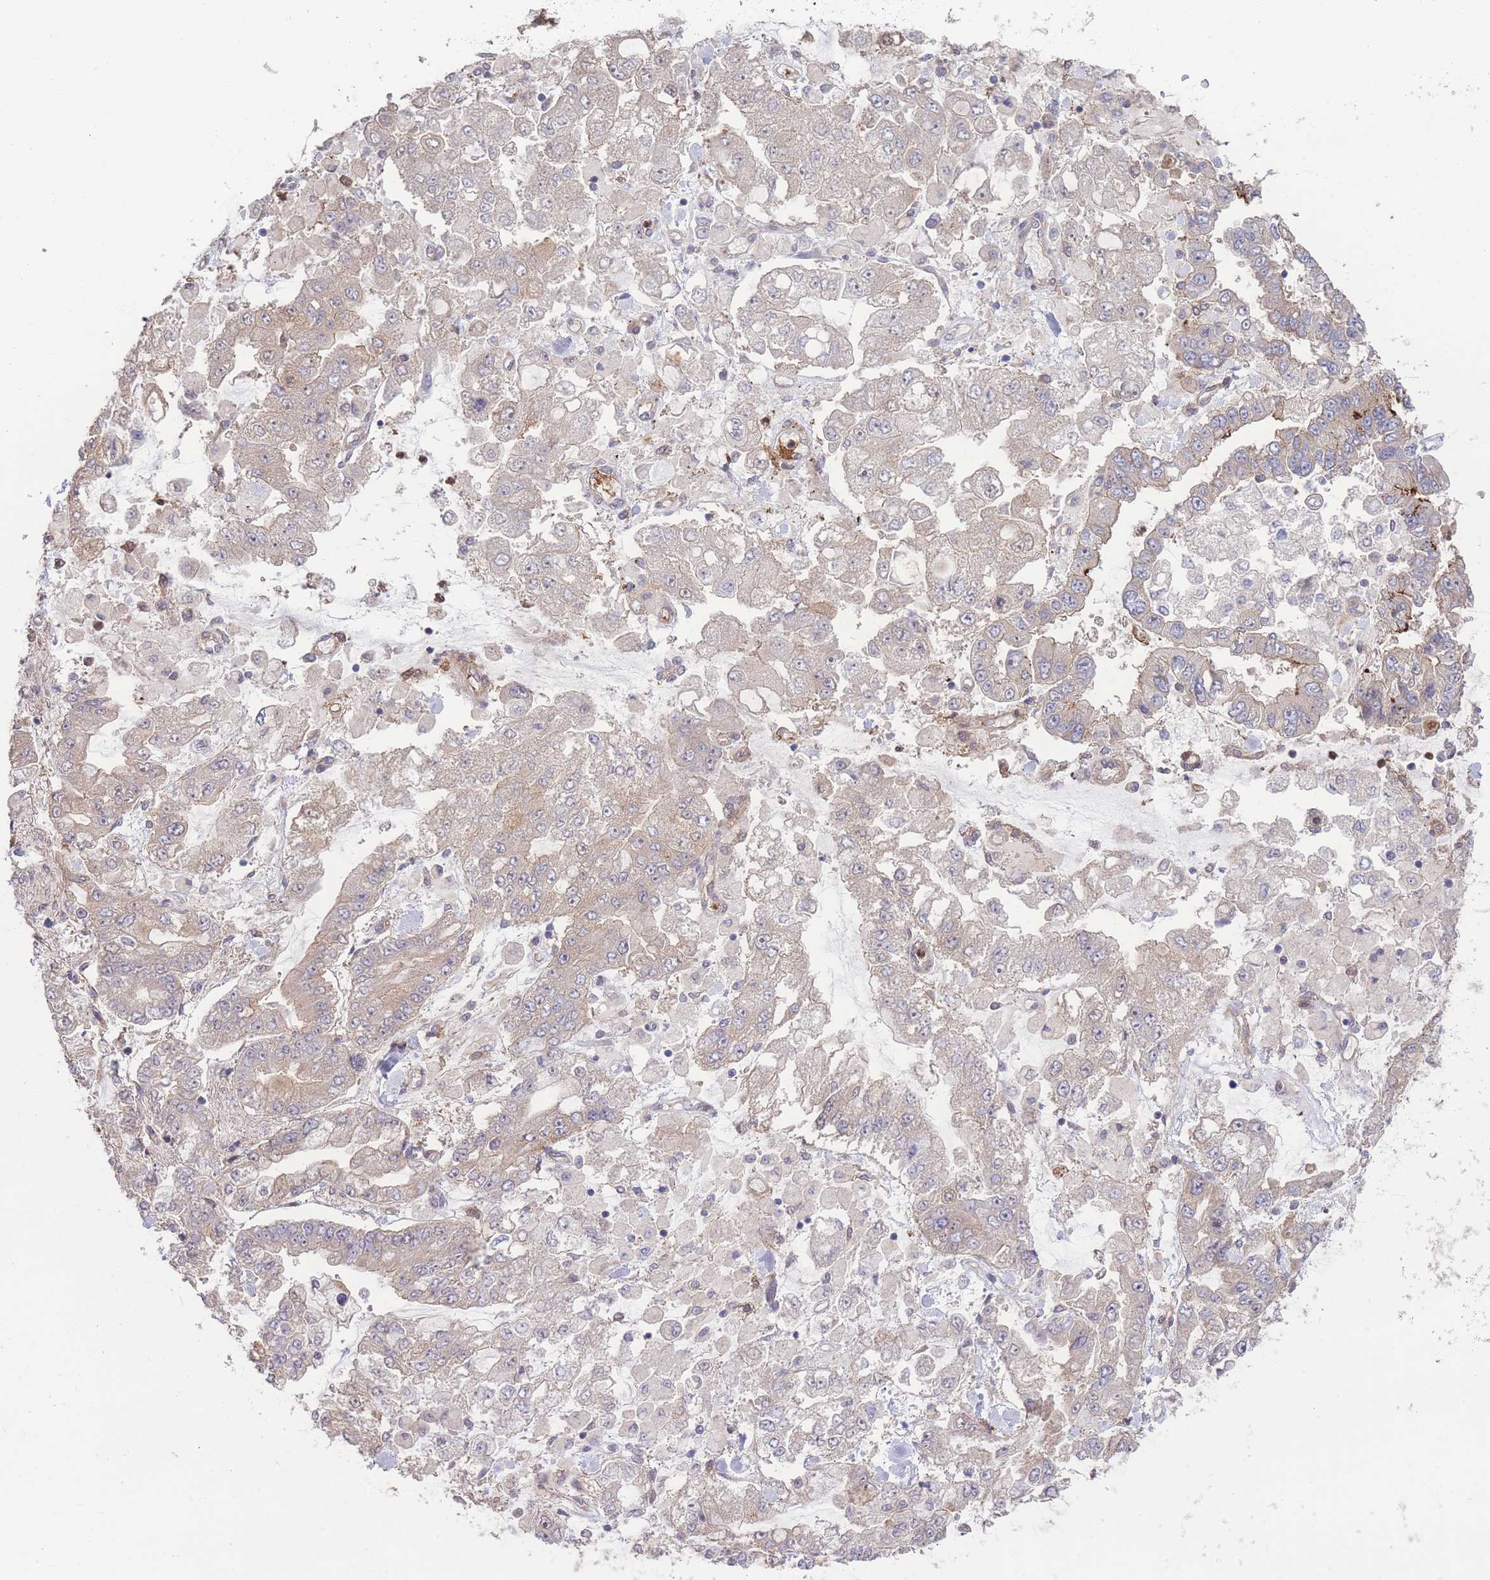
{"staining": {"intensity": "weak", "quantity": "<25%", "location": "cytoplasmic/membranous"}, "tissue": "stomach cancer", "cell_type": "Tumor cells", "image_type": "cancer", "snomed": [{"axis": "morphology", "description": "Normal tissue, NOS"}, {"axis": "morphology", "description": "Adenocarcinoma, NOS"}, {"axis": "topography", "description": "Stomach, upper"}, {"axis": "topography", "description": "Stomach"}], "caption": "DAB immunohistochemical staining of human stomach cancer (adenocarcinoma) demonstrates no significant expression in tumor cells.", "gene": "STEAP3", "patient": {"sex": "male", "age": 76}}